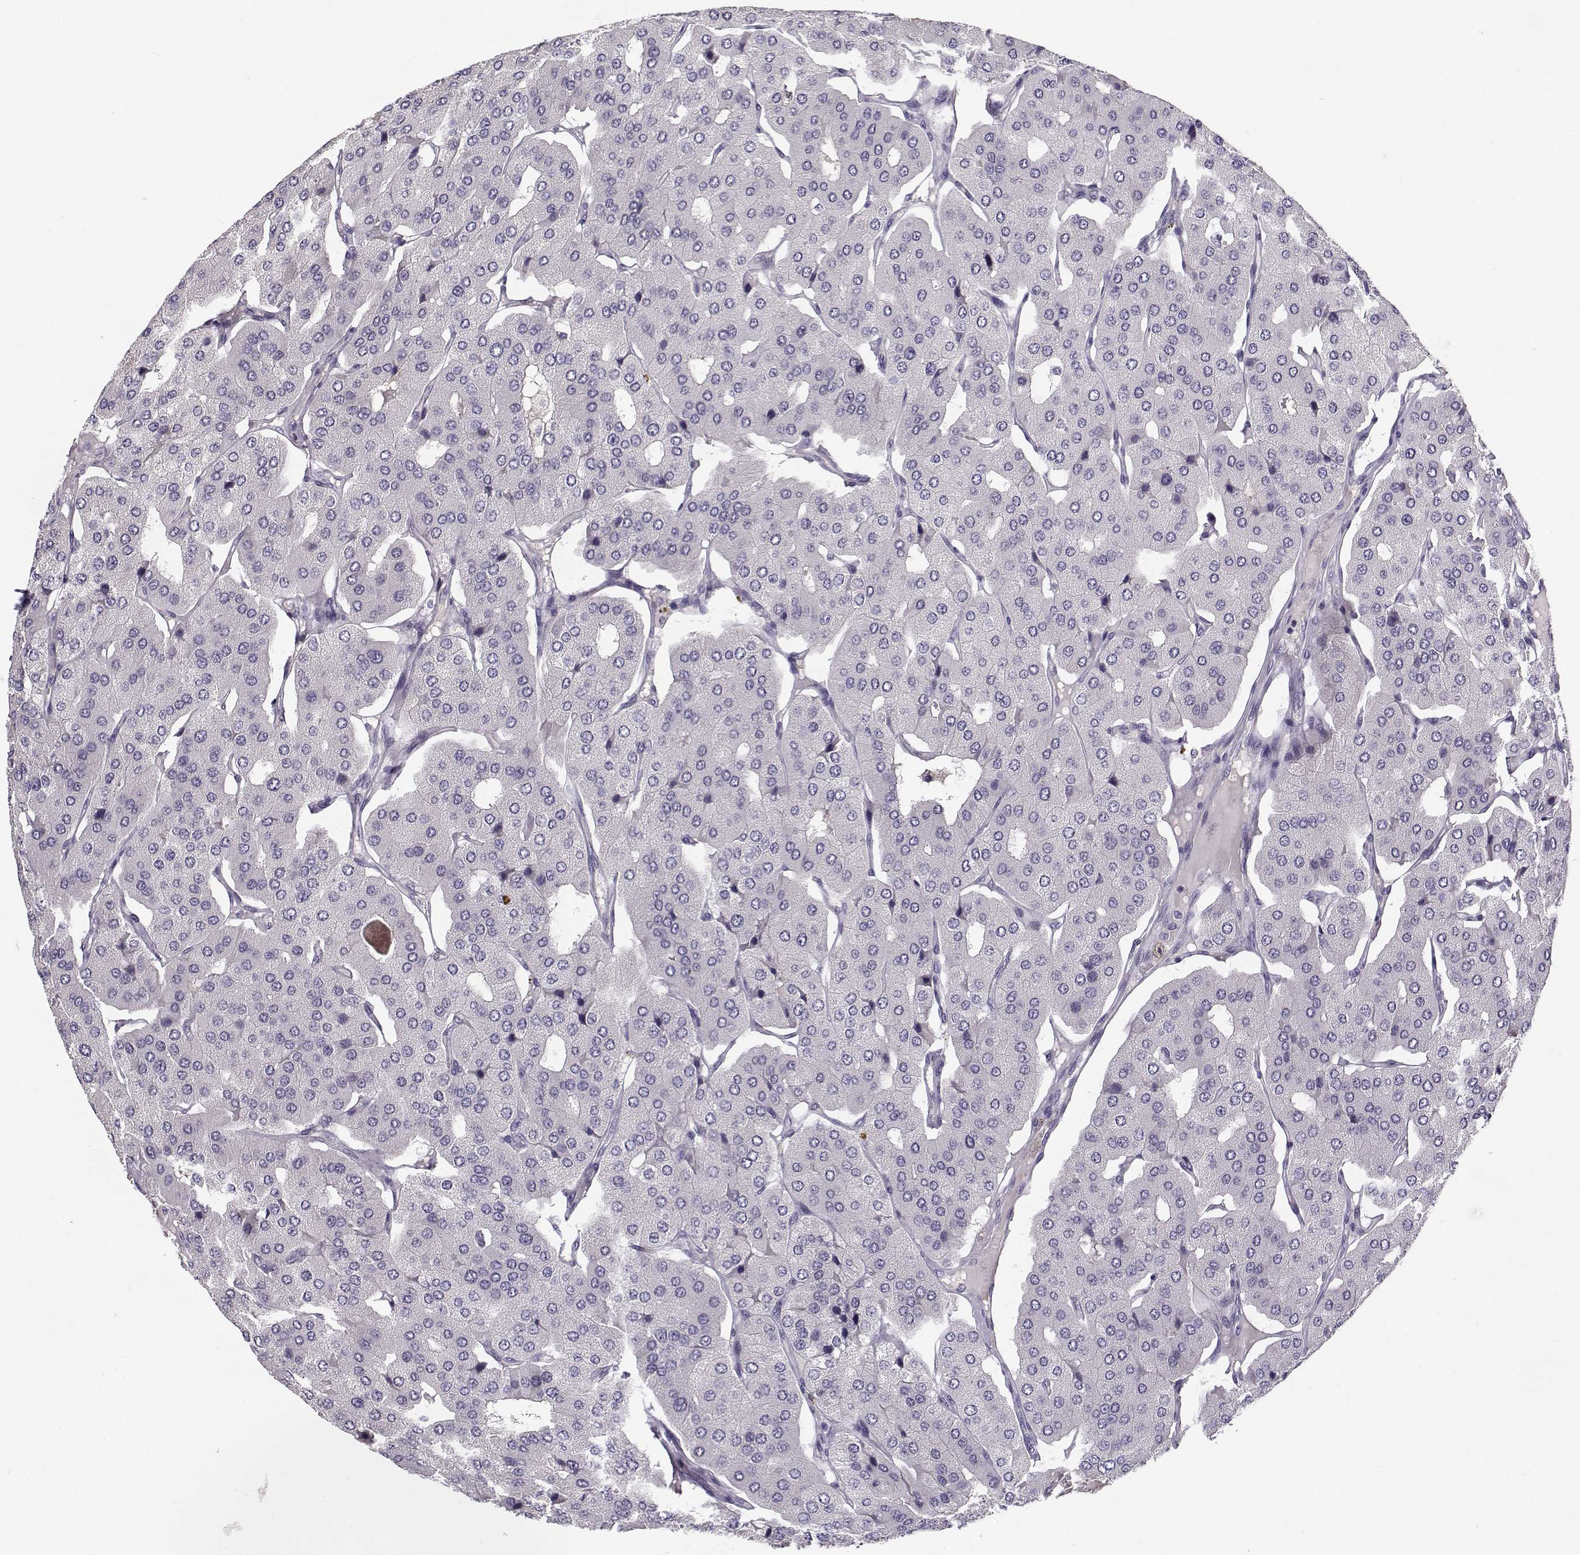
{"staining": {"intensity": "negative", "quantity": "none", "location": "none"}, "tissue": "parathyroid gland", "cell_type": "Glandular cells", "image_type": "normal", "snomed": [{"axis": "morphology", "description": "Normal tissue, NOS"}, {"axis": "morphology", "description": "Adenoma, NOS"}, {"axis": "topography", "description": "Parathyroid gland"}], "caption": "Glandular cells are negative for protein expression in benign human parathyroid gland. Nuclei are stained in blue.", "gene": "TMEM145", "patient": {"sex": "female", "age": 86}}